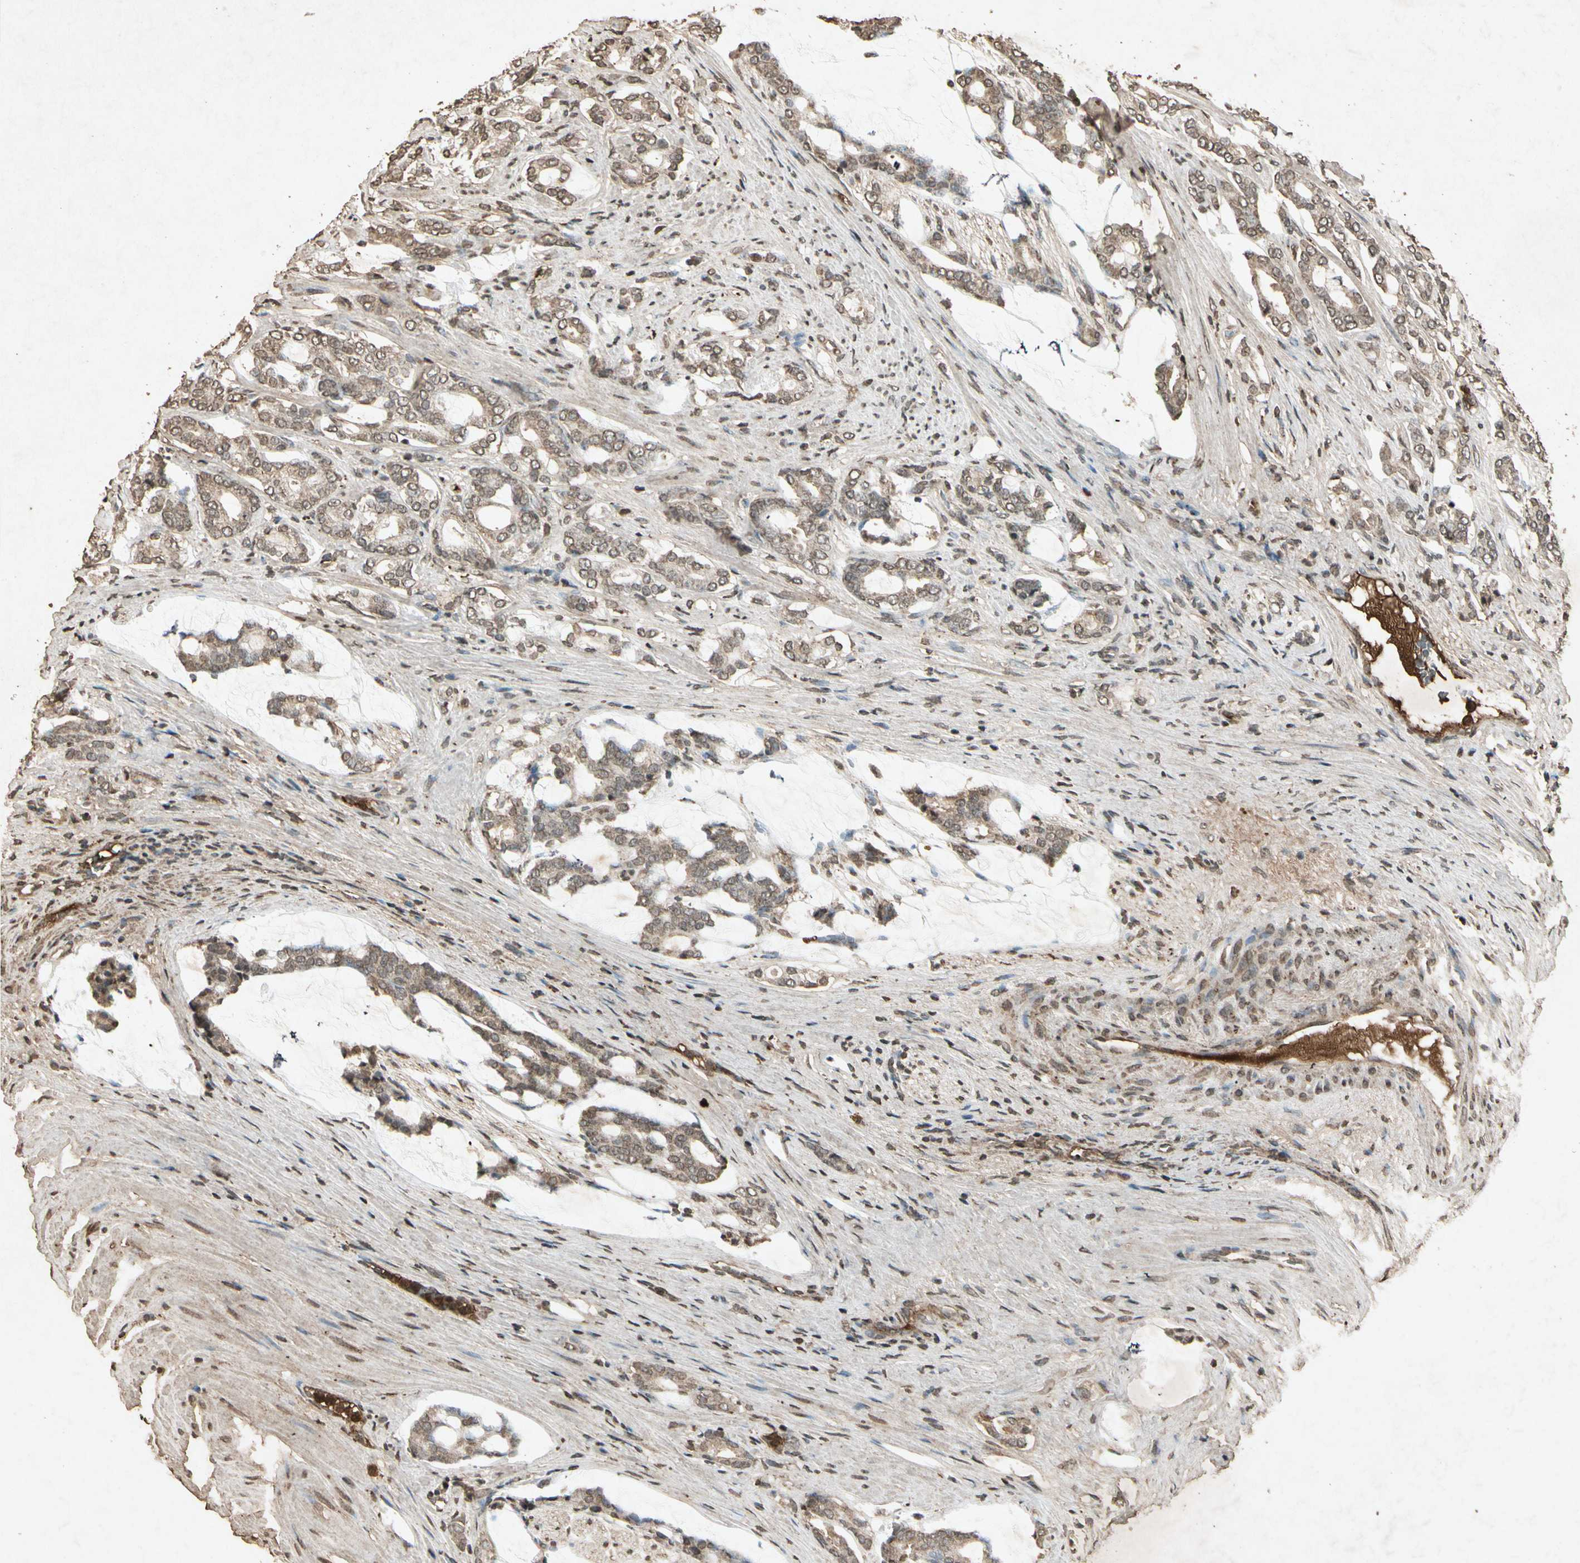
{"staining": {"intensity": "moderate", "quantity": "25%-75%", "location": "cytoplasmic/membranous"}, "tissue": "prostate cancer", "cell_type": "Tumor cells", "image_type": "cancer", "snomed": [{"axis": "morphology", "description": "Adenocarcinoma, Low grade"}, {"axis": "topography", "description": "Prostate"}], "caption": "Low-grade adenocarcinoma (prostate) stained for a protein shows moderate cytoplasmic/membranous positivity in tumor cells. (brown staining indicates protein expression, while blue staining denotes nuclei).", "gene": "GC", "patient": {"sex": "male", "age": 58}}